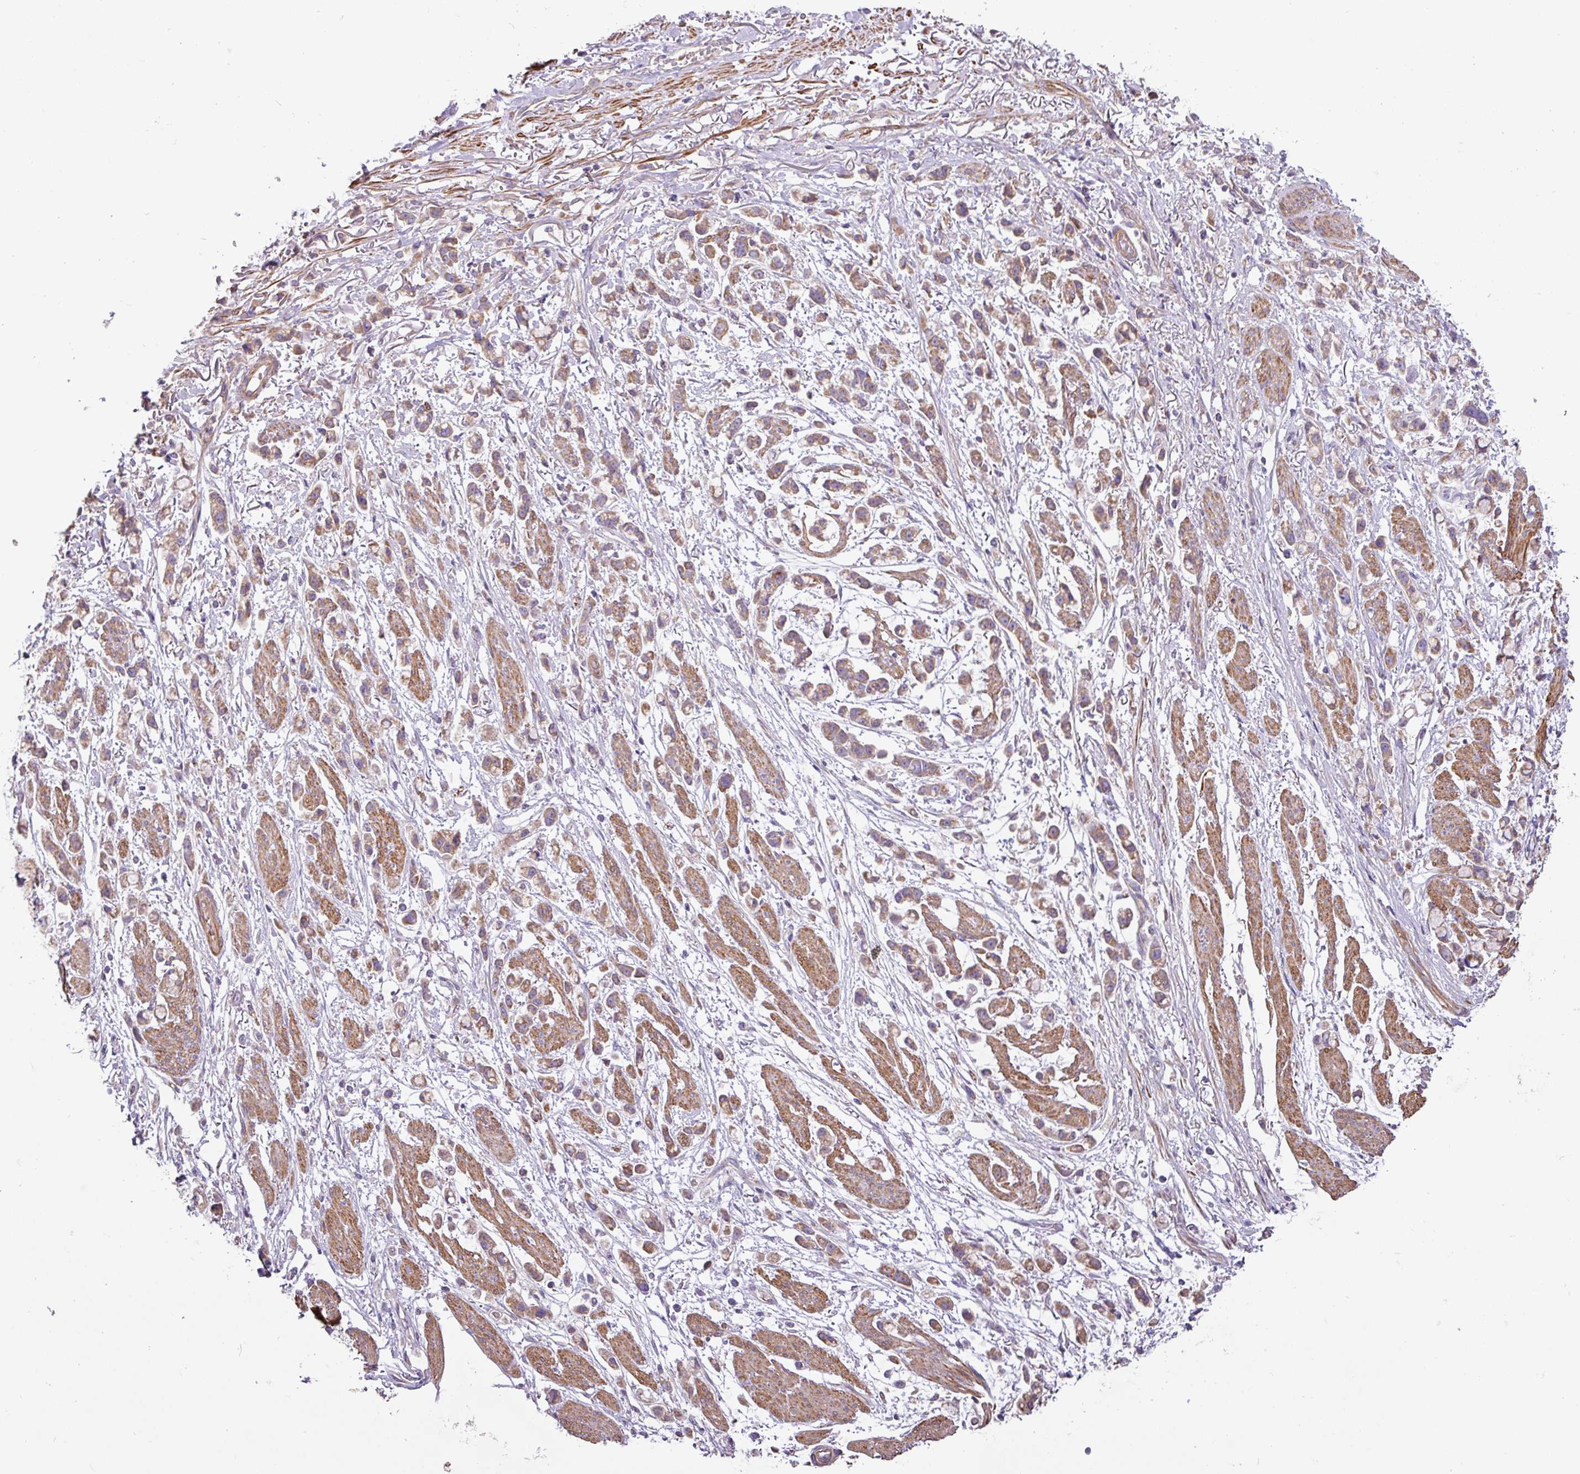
{"staining": {"intensity": "moderate", "quantity": "25%-75%", "location": "cytoplasmic/membranous"}, "tissue": "stomach cancer", "cell_type": "Tumor cells", "image_type": "cancer", "snomed": [{"axis": "morphology", "description": "Adenocarcinoma, NOS"}, {"axis": "topography", "description": "Stomach"}], "caption": "About 25%-75% of tumor cells in adenocarcinoma (stomach) display moderate cytoplasmic/membranous protein positivity as visualized by brown immunohistochemical staining.", "gene": "MRRF", "patient": {"sex": "female", "age": 81}}